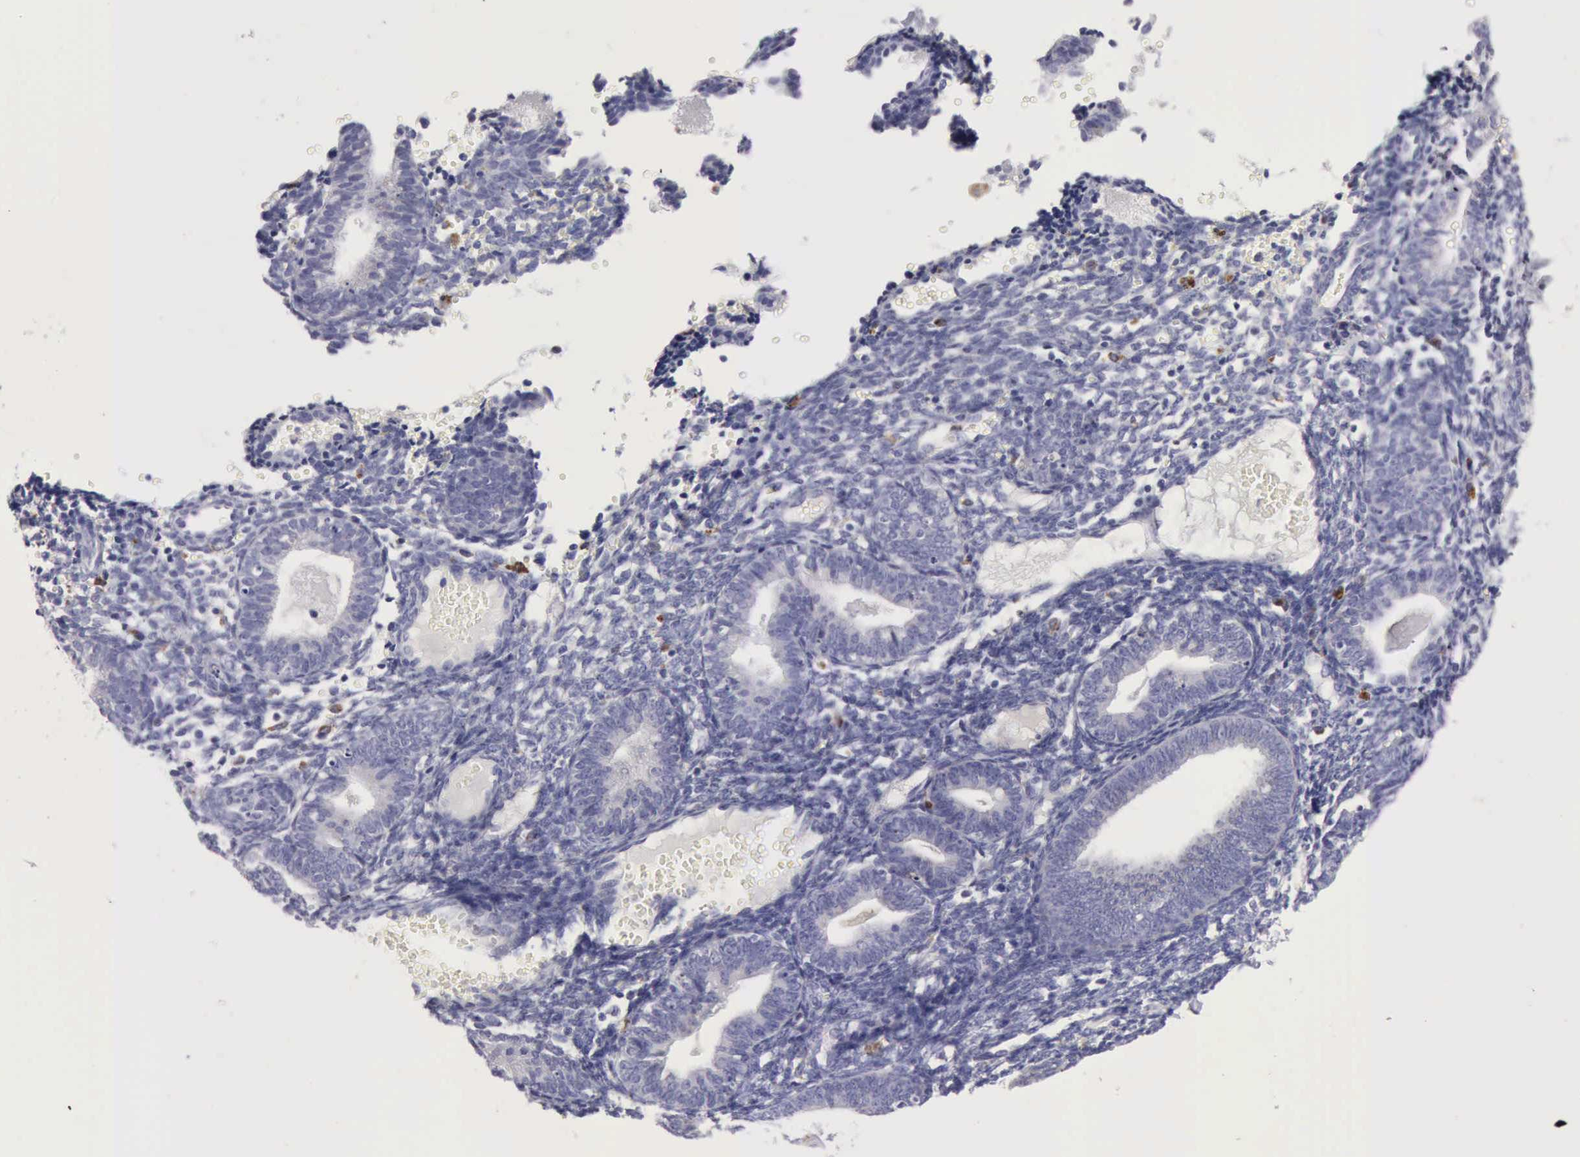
{"staining": {"intensity": "negative", "quantity": "none", "location": "none"}, "tissue": "endometrium", "cell_type": "Cells in endometrial stroma", "image_type": "normal", "snomed": [{"axis": "morphology", "description": "Normal tissue, NOS"}, {"axis": "topography", "description": "Endometrium"}], "caption": "DAB (3,3'-diaminobenzidine) immunohistochemical staining of unremarkable endometrium shows no significant staining in cells in endometrial stroma.", "gene": "CTSS", "patient": {"sex": "female", "age": 61}}